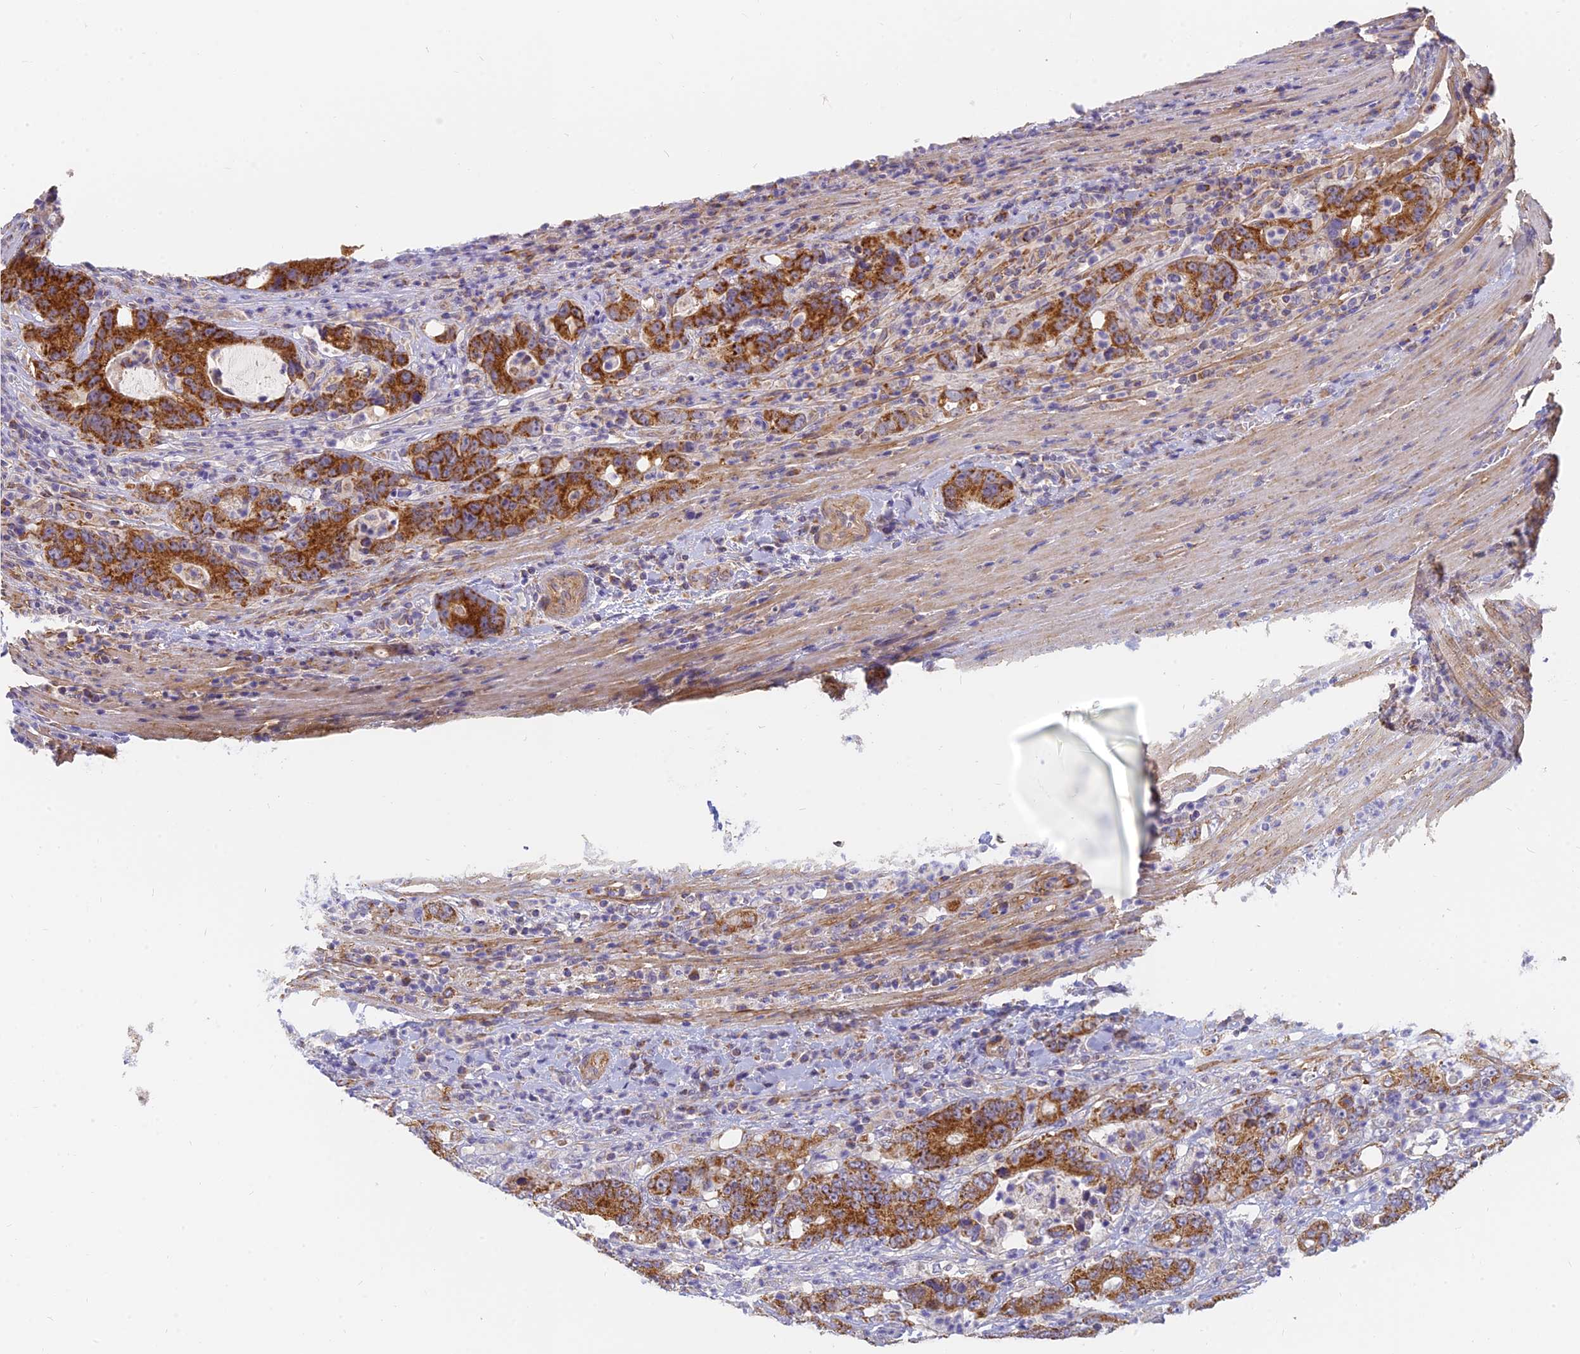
{"staining": {"intensity": "strong", "quantity": ">75%", "location": "cytoplasmic/membranous"}, "tissue": "colorectal cancer", "cell_type": "Tumor cells", "image_type": "cancer", "snomed": [{"axis": "morphology", "description": "Adenocarcinoma, NOS"}, {"axis": "topography", "description": "Colon"}], "caption": "Immunohistochemistry (DAB) staining of adenocarcinoma (colorectal) reveals strong cytoplasmic/membranous protein expression in approximately >75% of tumor cells.", "gene": "MRPL15", "patient": {"sex": "female", "age": 75}}